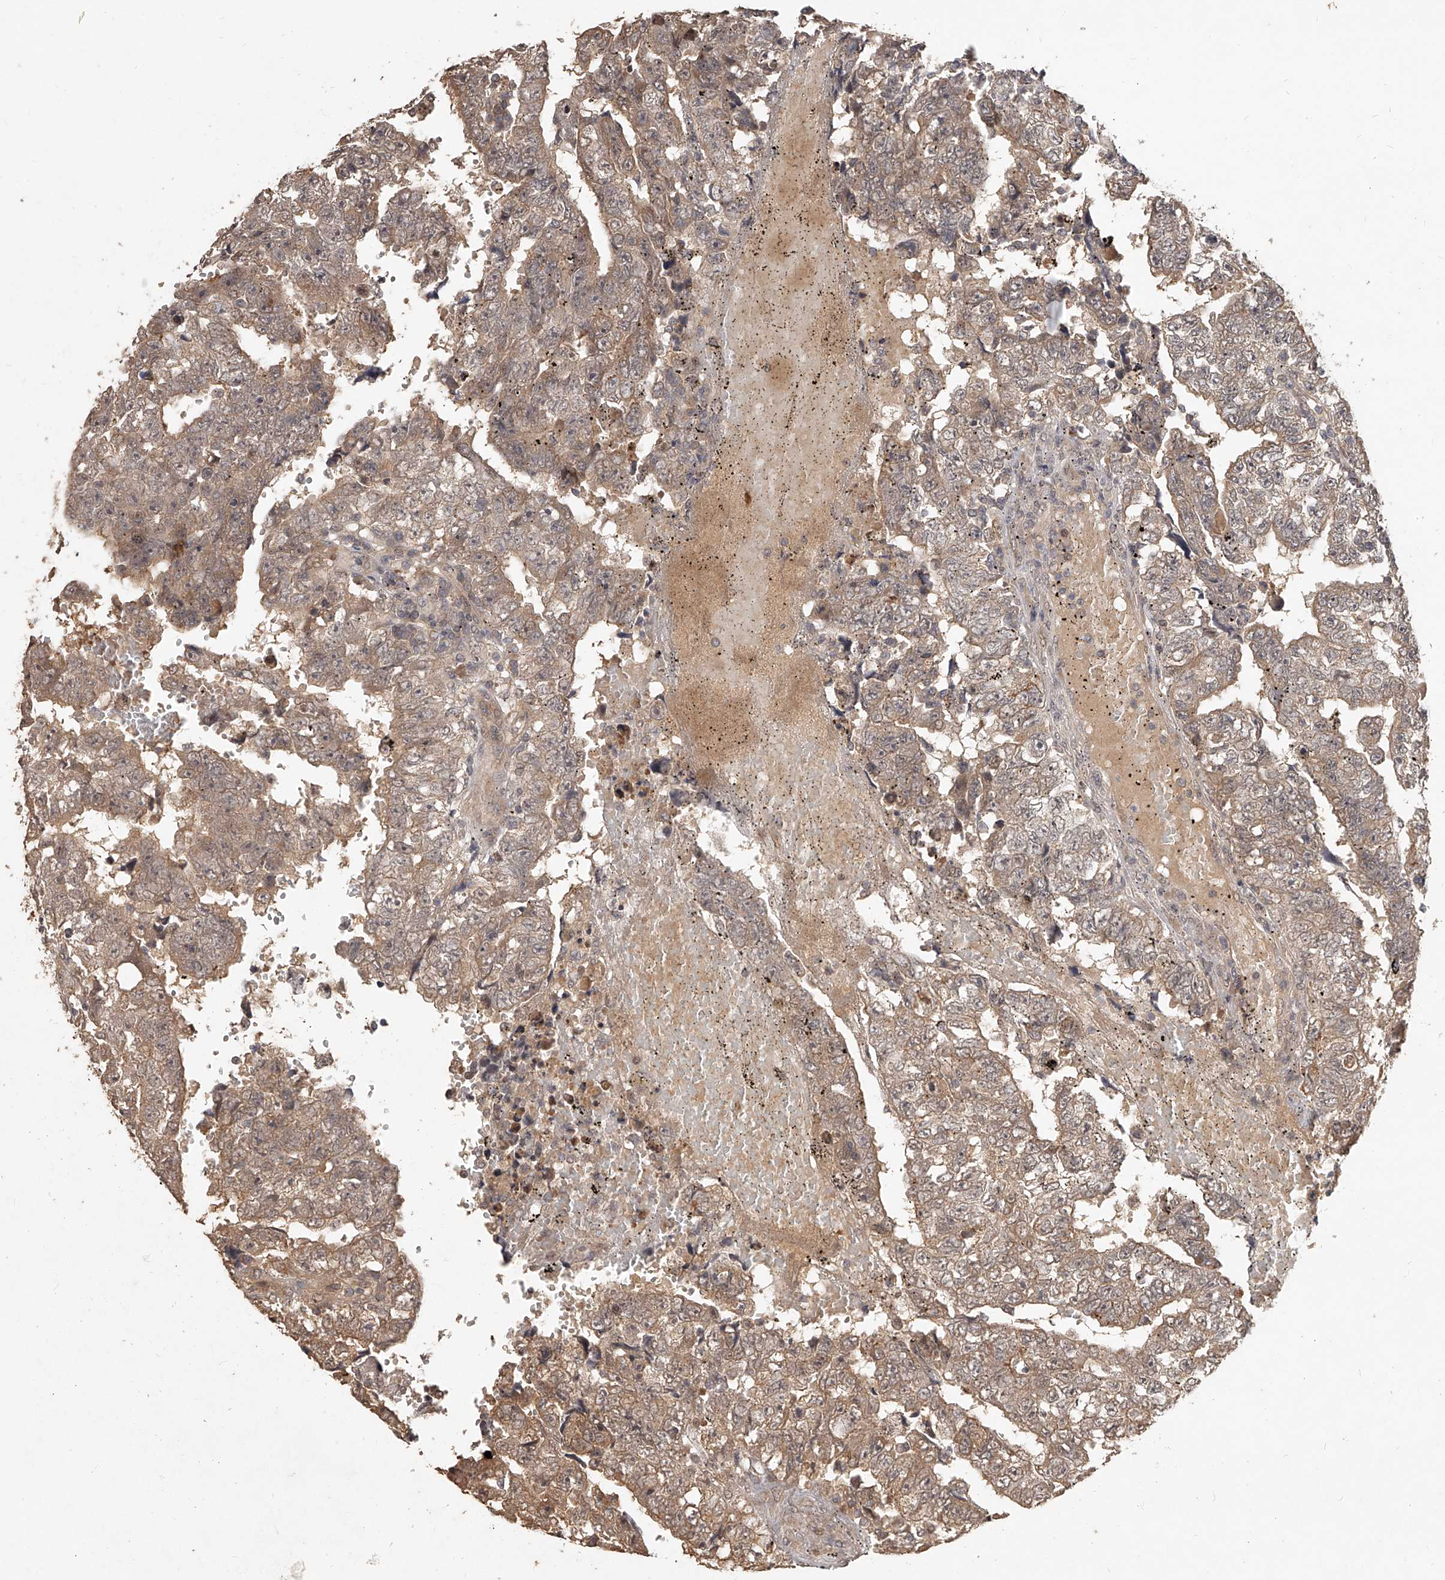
{"staining": {"intensity": "weak", "quantity": "25%-75%", "location": "cytoplasmic/membranous"}, "tissue": "testis cancer", "cell_type": "Tumor cells", "image_type": "cancer", "snomed": [{"axis": "morphology", "description": "Carcinoma, Embryonal, NOS"}, {"axis": "topography", "description": "Testis"}], "caption": "The image displays a brown stain indicating the presence of a protein in the cytoplasmic/membranous of tumor cells in testis embryonal carcinoma. The protein is shown in brown color, while the nuclei are stained blue.", "gene": "SLC37A1", "patient": {"sex": "male", "age": 25}}